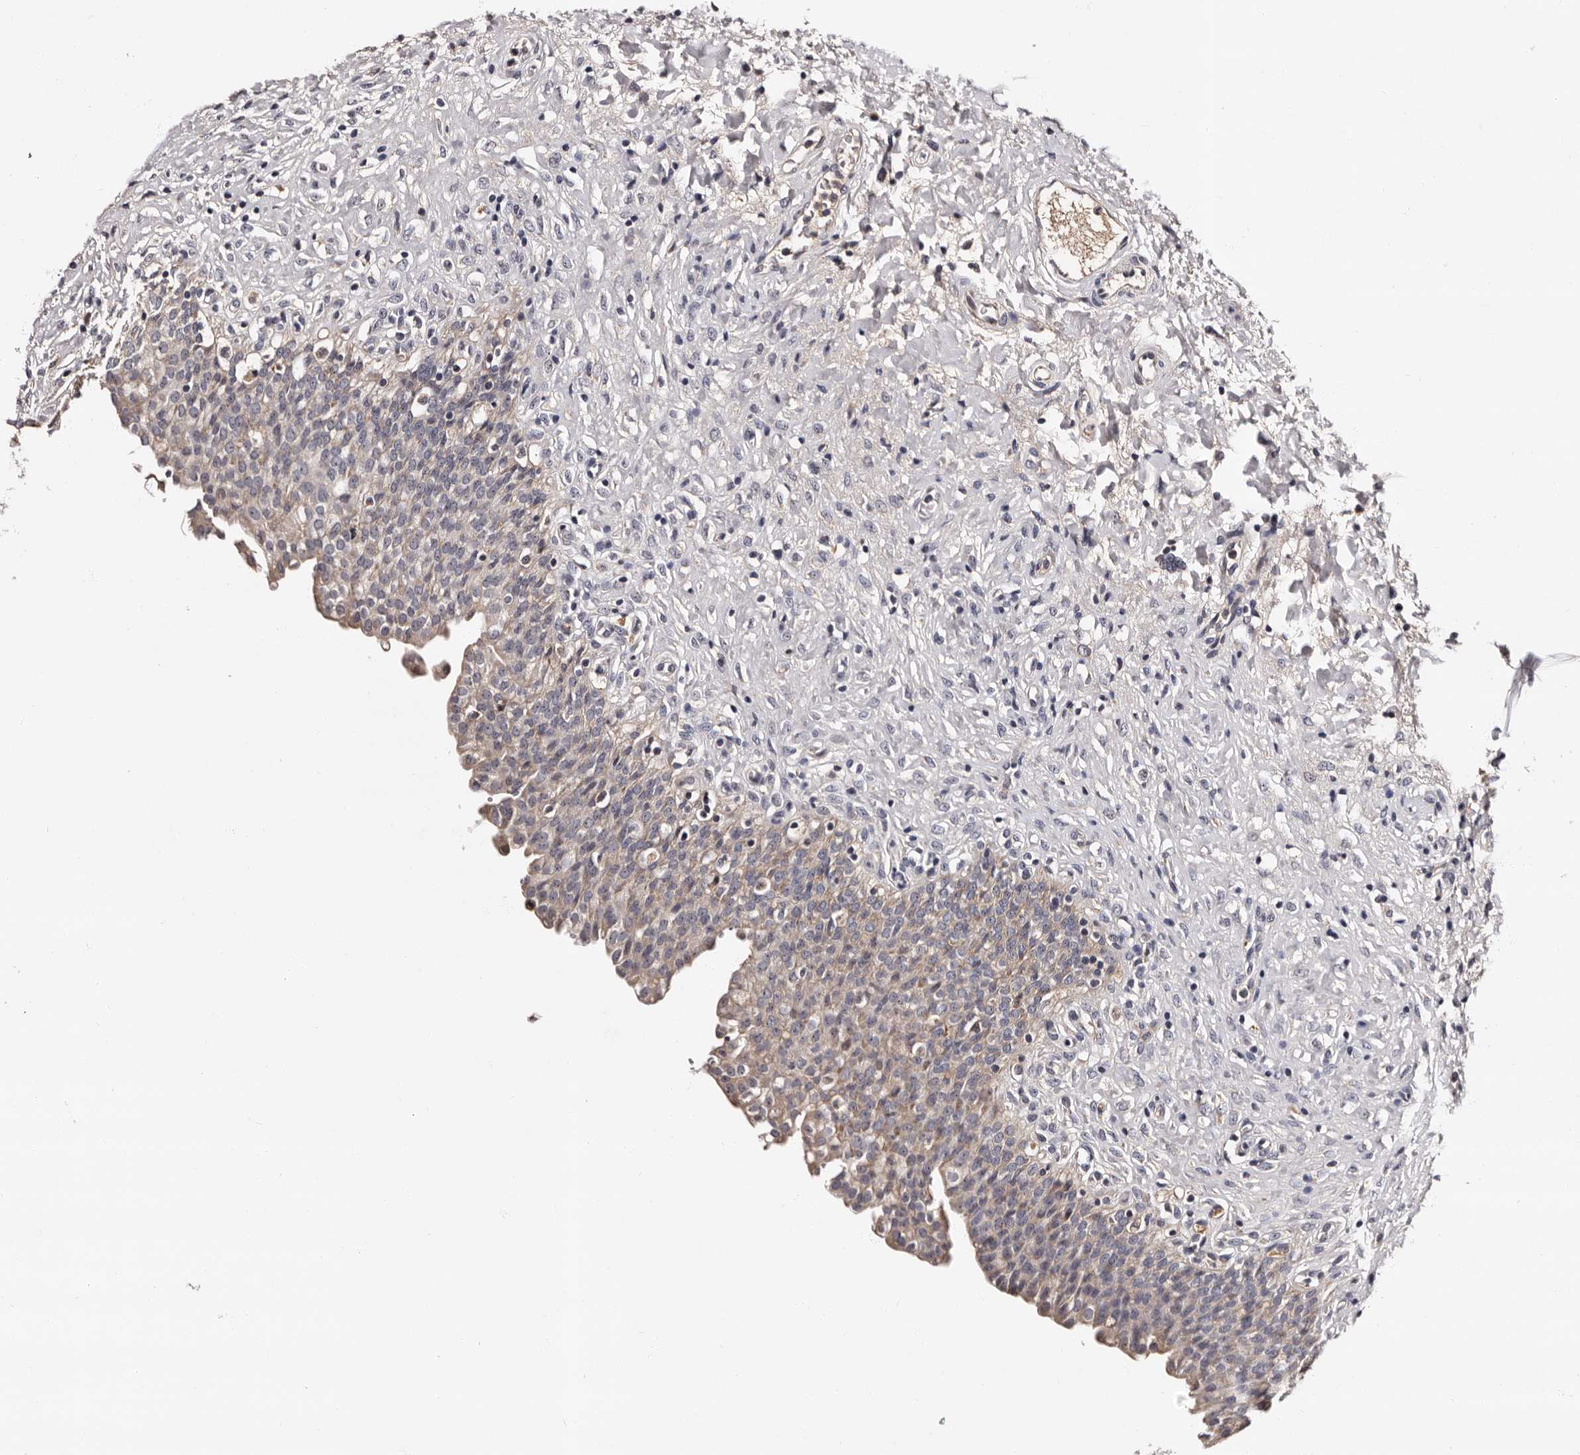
{"staining": {"intensity": "weak", "quantity": "25%-75%", "location": "cytoplasmic/membranous"}, "tissue": "urinary bladder", "cell_type": "Urothelial cells", "image_type": "normal", "snomed": [{"axis": "morphology", "description": "Urothelial carcinoma, High grade"}, {"axis": "topography", "description": "Urinary bladder"}], "caption": "Urinary bladder stained for a protein (brown) exhibits weak cytoplasmic/membranous positive expression in approximately 25%-75% of urothelial cells.", "gene": "TAF4B", "patient": {"sex": "male", "age": 46}}